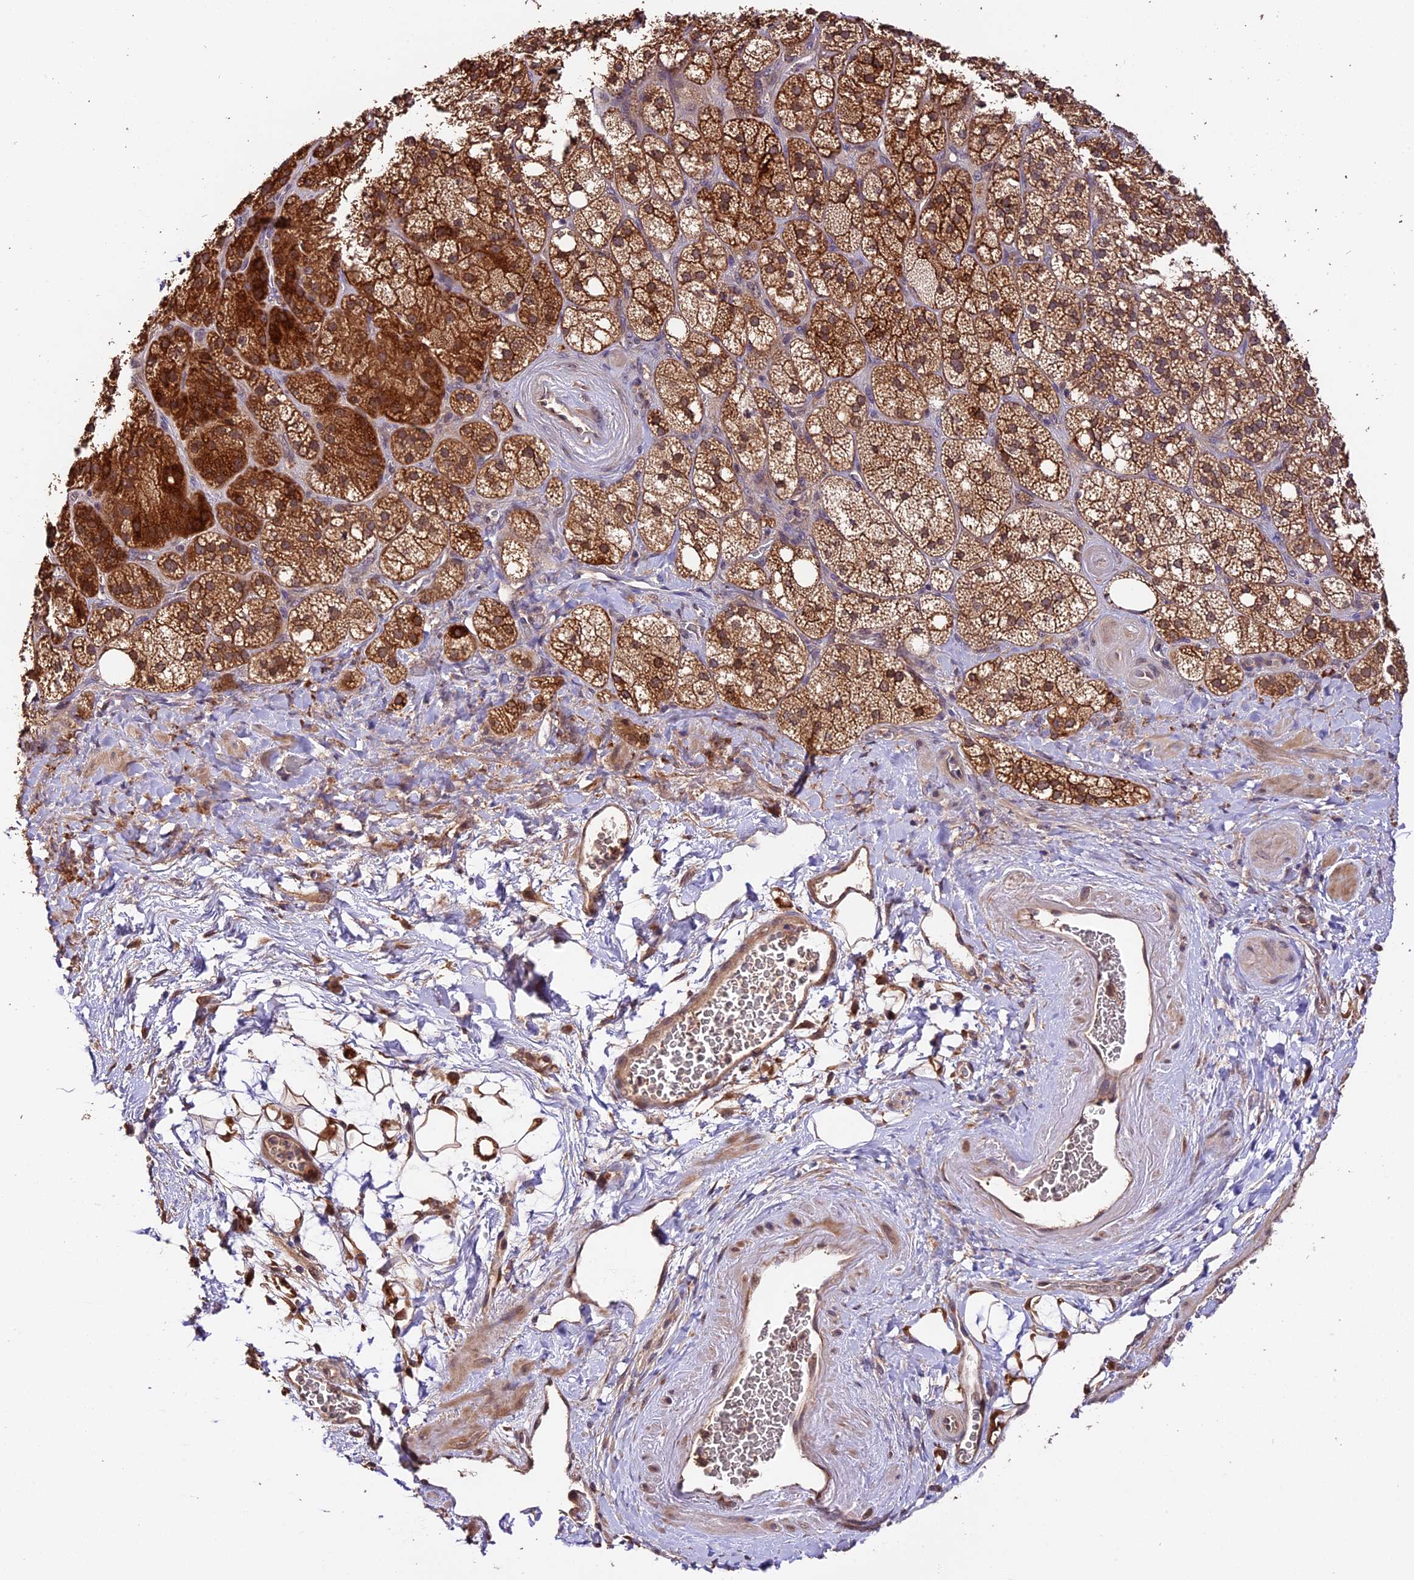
{"staining": {"intensity": "strong", "quantity": ">75%", "location": "cytoplasmic/membranous"}, "tissue": "adrenal gland", "cell_type": "Glandular cells", "image_type": "normal", "snomed": [{"axis": "morphology", "description": "Normal tissue, NOS"}, {"axis": "topography", "description": "Adrenal gland"}], "caption": "Approximately >75% of glandular cells in normal adrenal gland show strong cytoplasmic/membranous protein expression as visualized by brown immunohistochemical staining.", "gene": "TRMT1", "patient": {"sex": "male", "age": 61}}